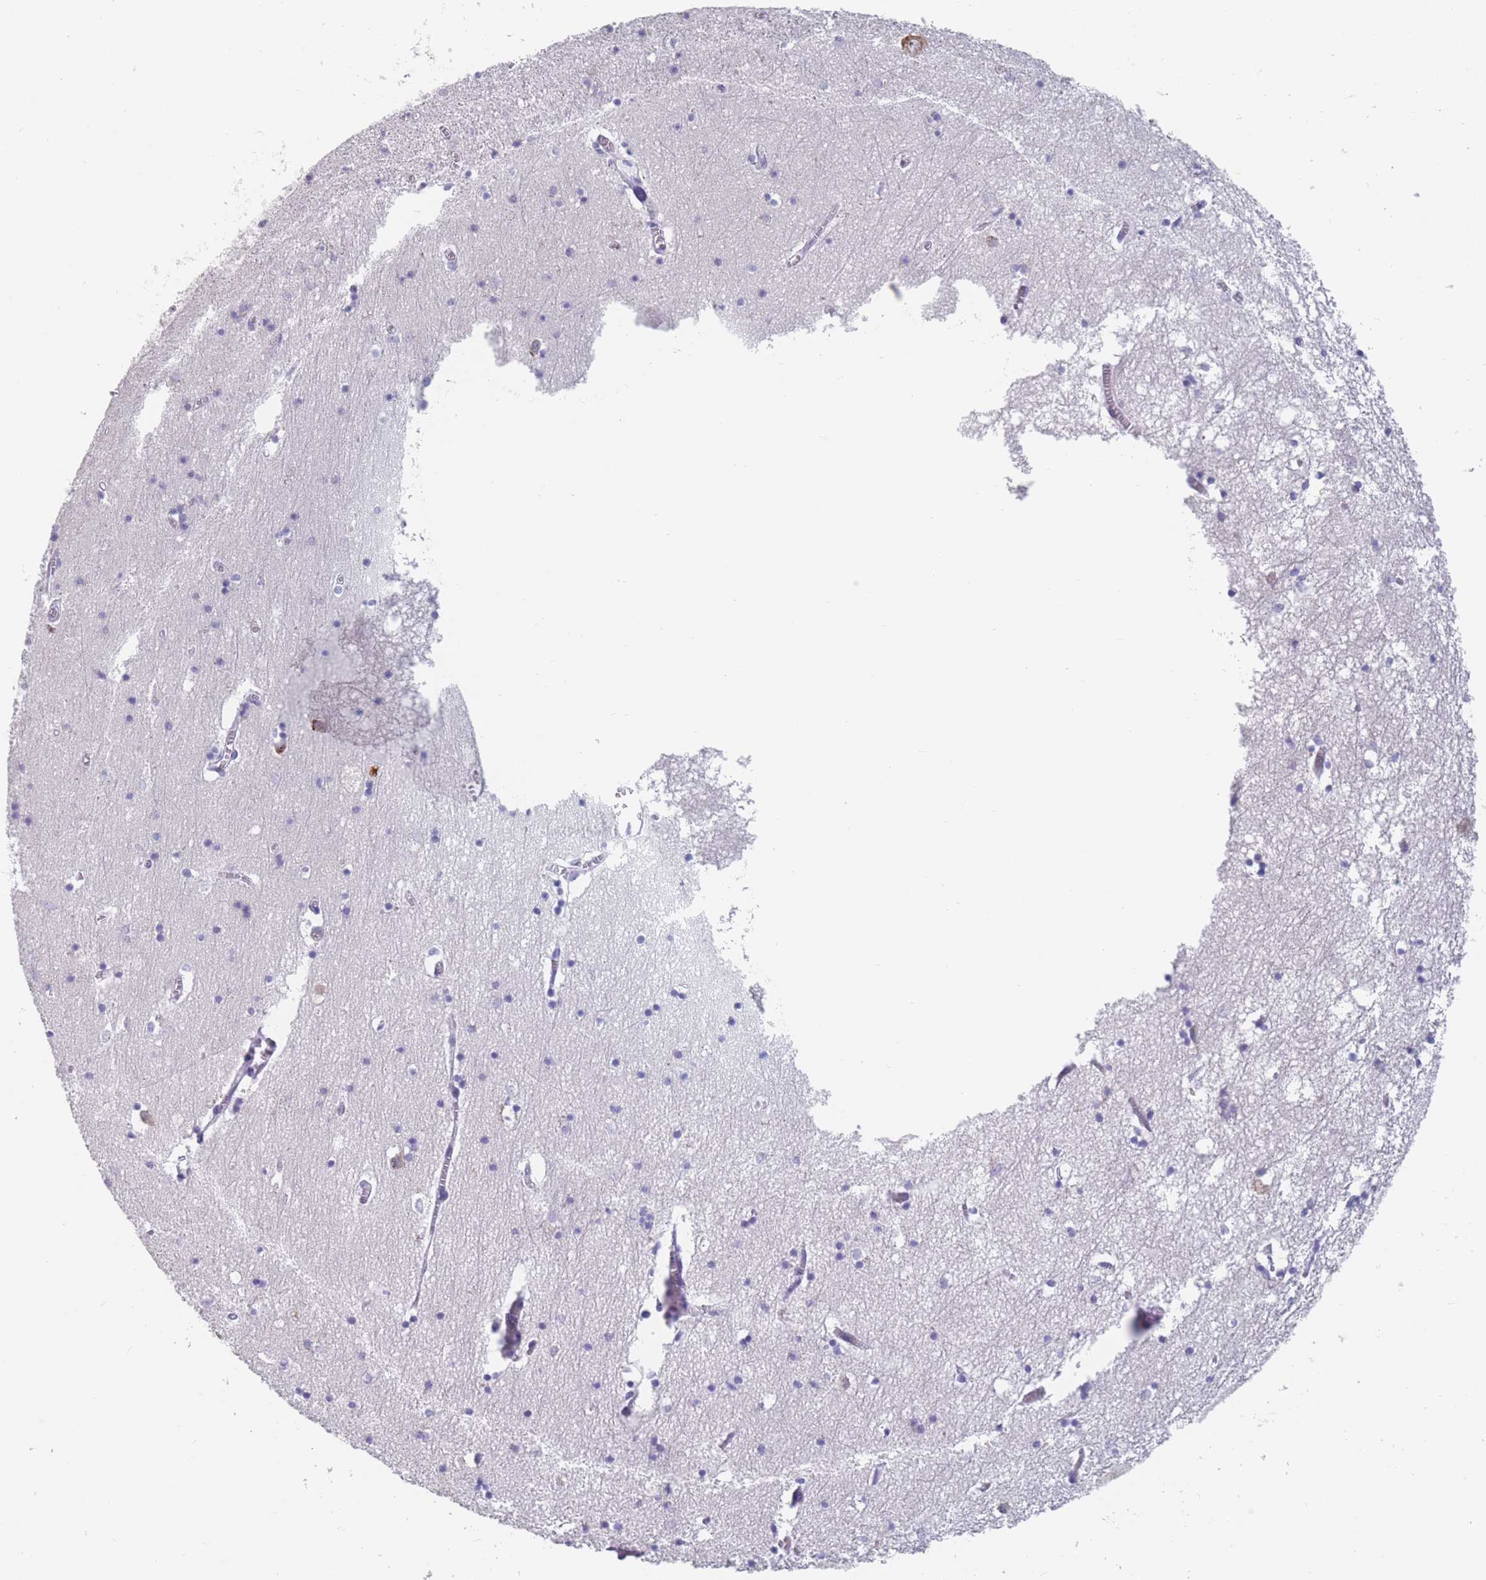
{"staining": {"intensity": "negative", "quantity": "none", "location": "none"}, "tissue": "hippocampus", "cell_type": "Glial cells", "image_type": "normal", "snomed": [{"axis": "morphology", "description": "Normal tissue, NOS"}, {"axis": "topography", "description": "Hippocampus"}], "caption": "An immunohistochemistry micrograph of unremarkable hippocampus is shown. There is no staining in glial cells of hippocampus.", "gene": "ST8SIA5", "patient": {"sex": "male", "age": 70}}